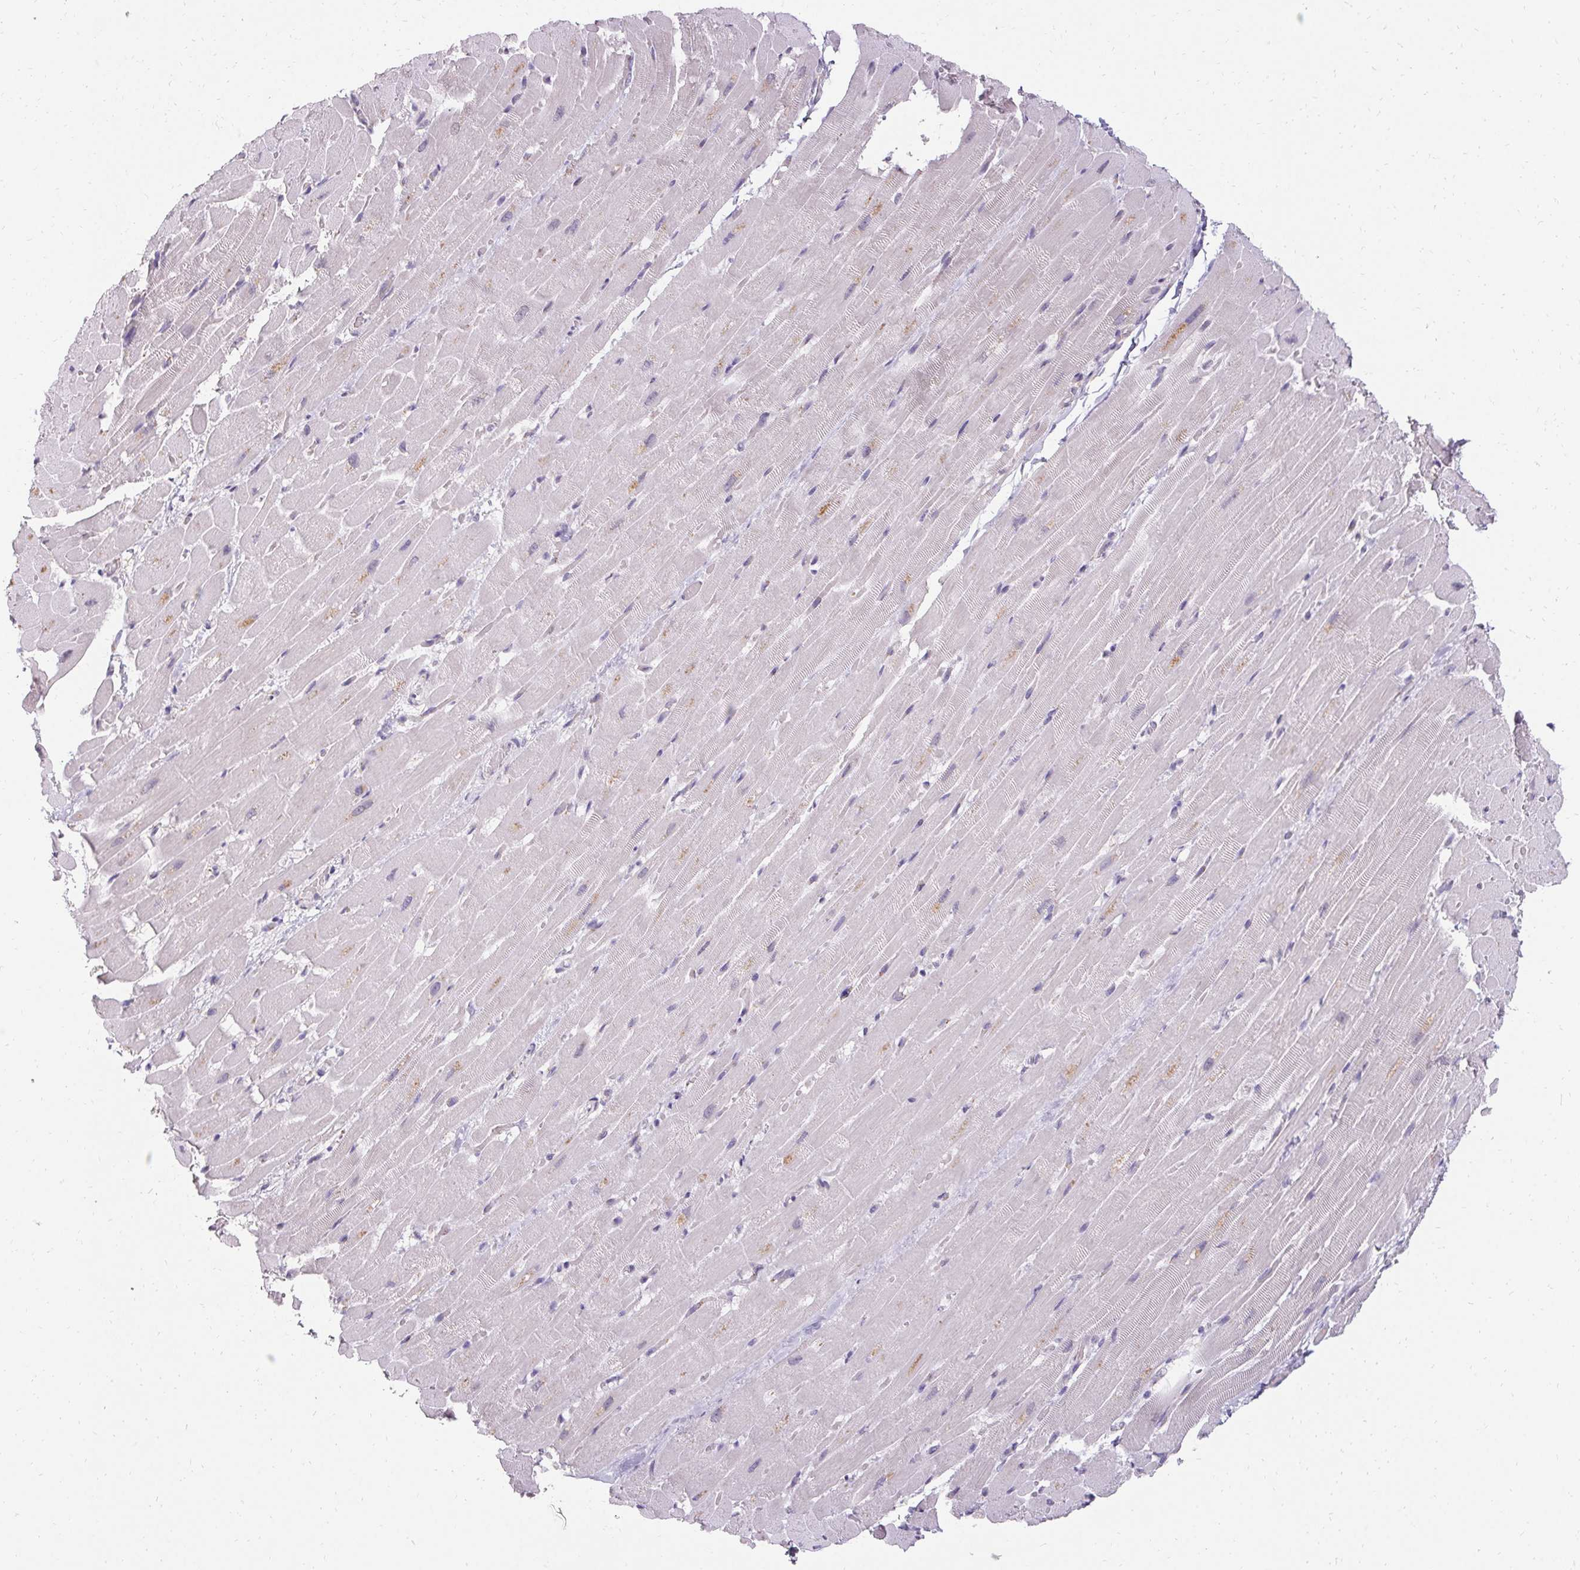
{"staining": {"intensity": "negative", "quantity": "none", "location": "none"}, "tissue": "heart muscle", "cell_type": "Cardiomyocytes", "image_type": "normal", "snomed": [{"axis": "morphology", "description": "Normal tissue, NOS"}, {"axis": "topography", "description": "Heart"}], "caption": "High power microscopy photomicrograph of an immunohistochemistry (IHC) photomicrograph of benign heart muscle, revealing no significant staining in cardiomyocytes.", "gene": "HSD17B3", "patient": {"sex": "male", "age": 37}}